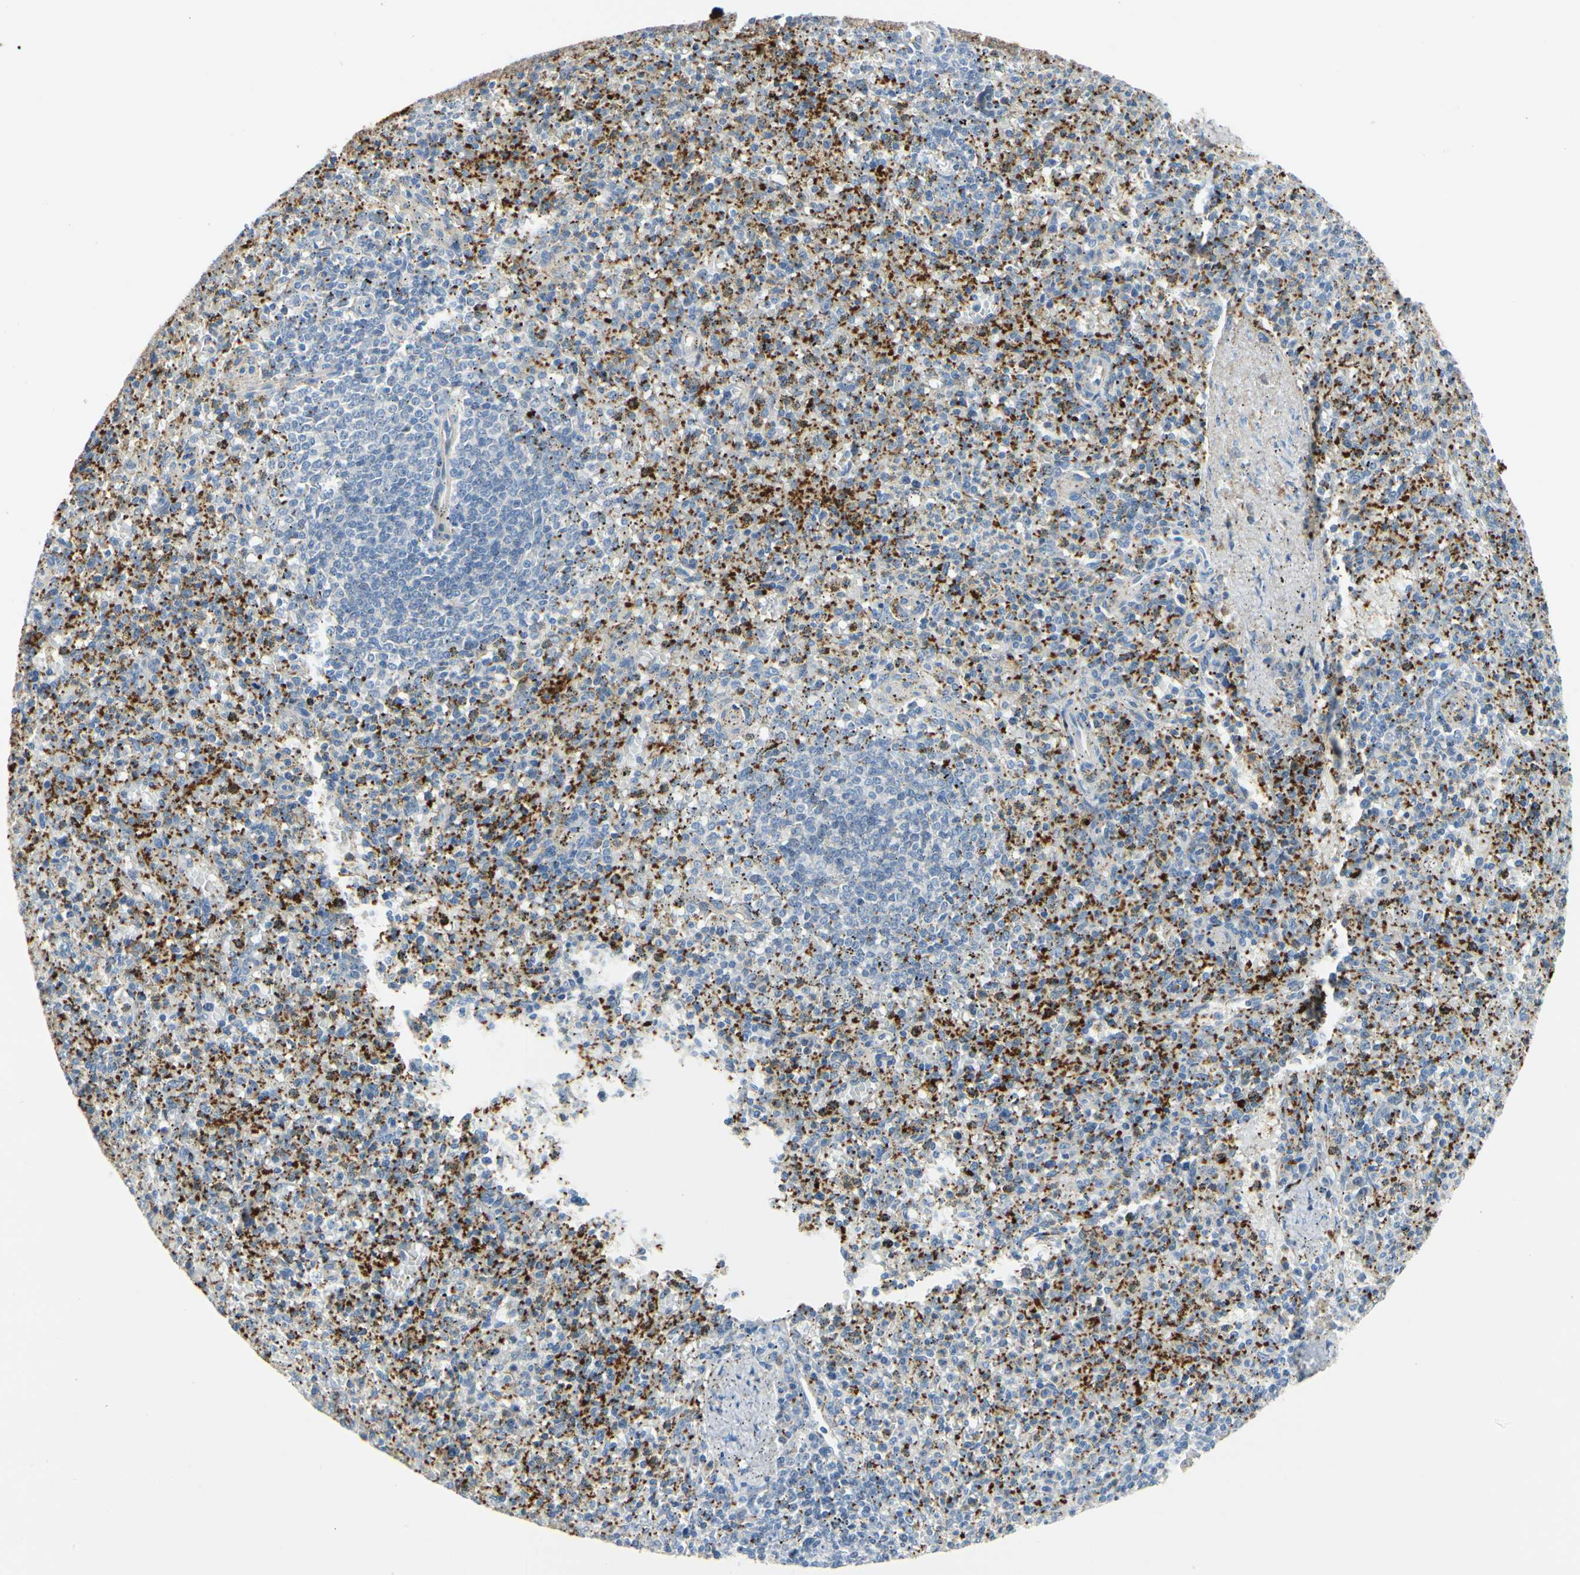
{"staining": {"intensity": "negative", "quantity": "none", "location": "none"}, "tissue": "spleen", "cell_type": "Cells in red pulp", "image_type": "normal", "snomed": [{"axis": "morphology", "description": "Normal tissue, NOS"}, {"axis": "topography", "description": "Spleen"}], "caption": "Cells in red pulp show no significant protein expression in benign spleen. (Brightfield microscopy of DAB (3,3'-diaminobenzidine) IHC at high magnification).", "gene": "FGB", "patient": {"sex": "male", "age": 72}}